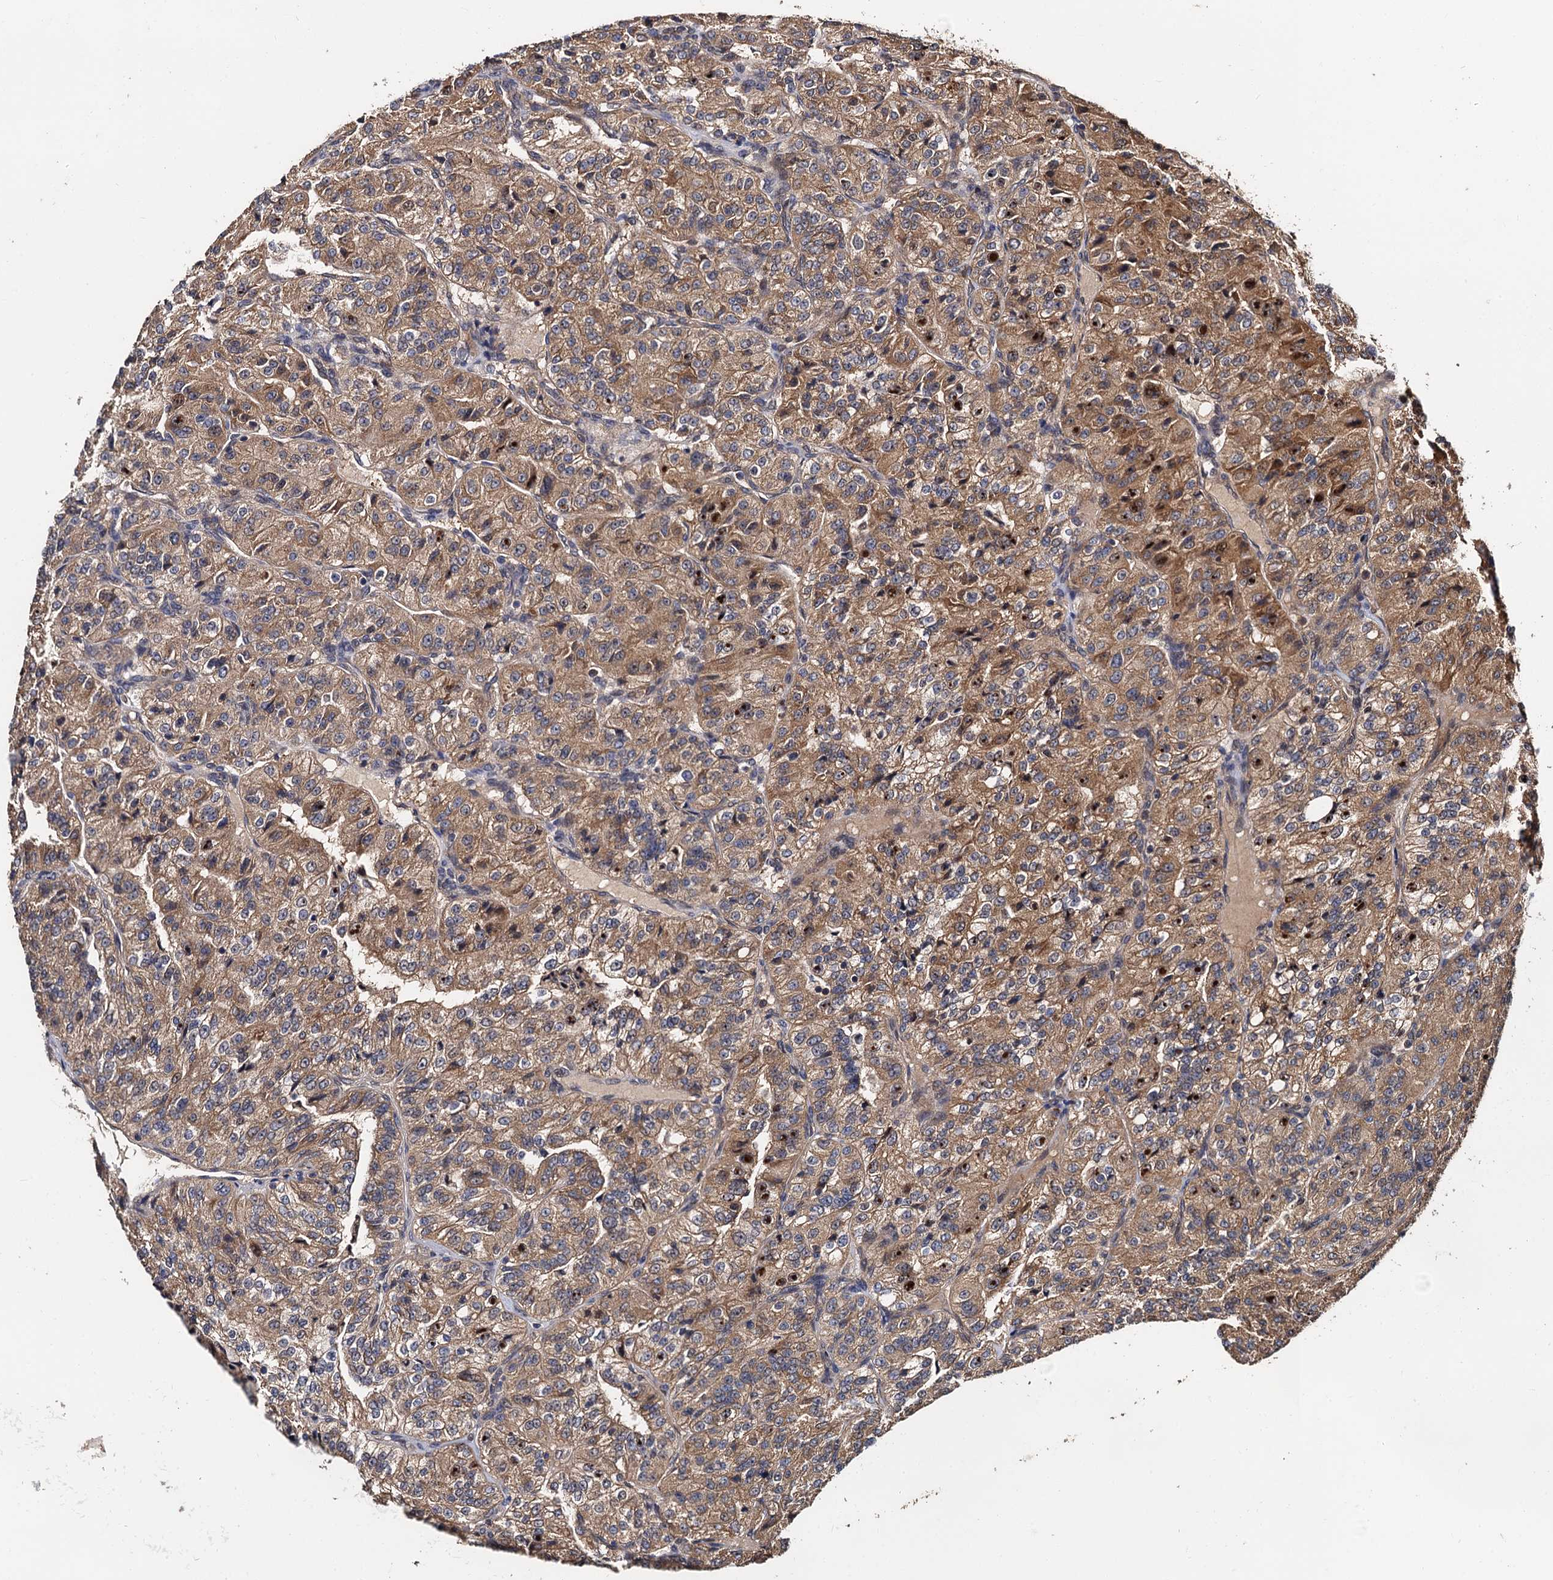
{"staining": {"intensity": "moderate", "quantity": ">75%", "location": "cytoplasmic/membranous"}, "tissue": "renal cancer", "cell_type": "Tumor cells", "image_type": "cancer", "snomed": [{"axis": "morphology", "description": "Adenocarcinoma, NOS"}, {"axis": "topography", "description": "Kidney"}], "caption": "Renal adenocarcinoma tissue shows moderate cytoplasmic/membranous expression in about >75% of tumor cells", "gene": "MIER2", "patient": {"sex": "female", "age": 63}}